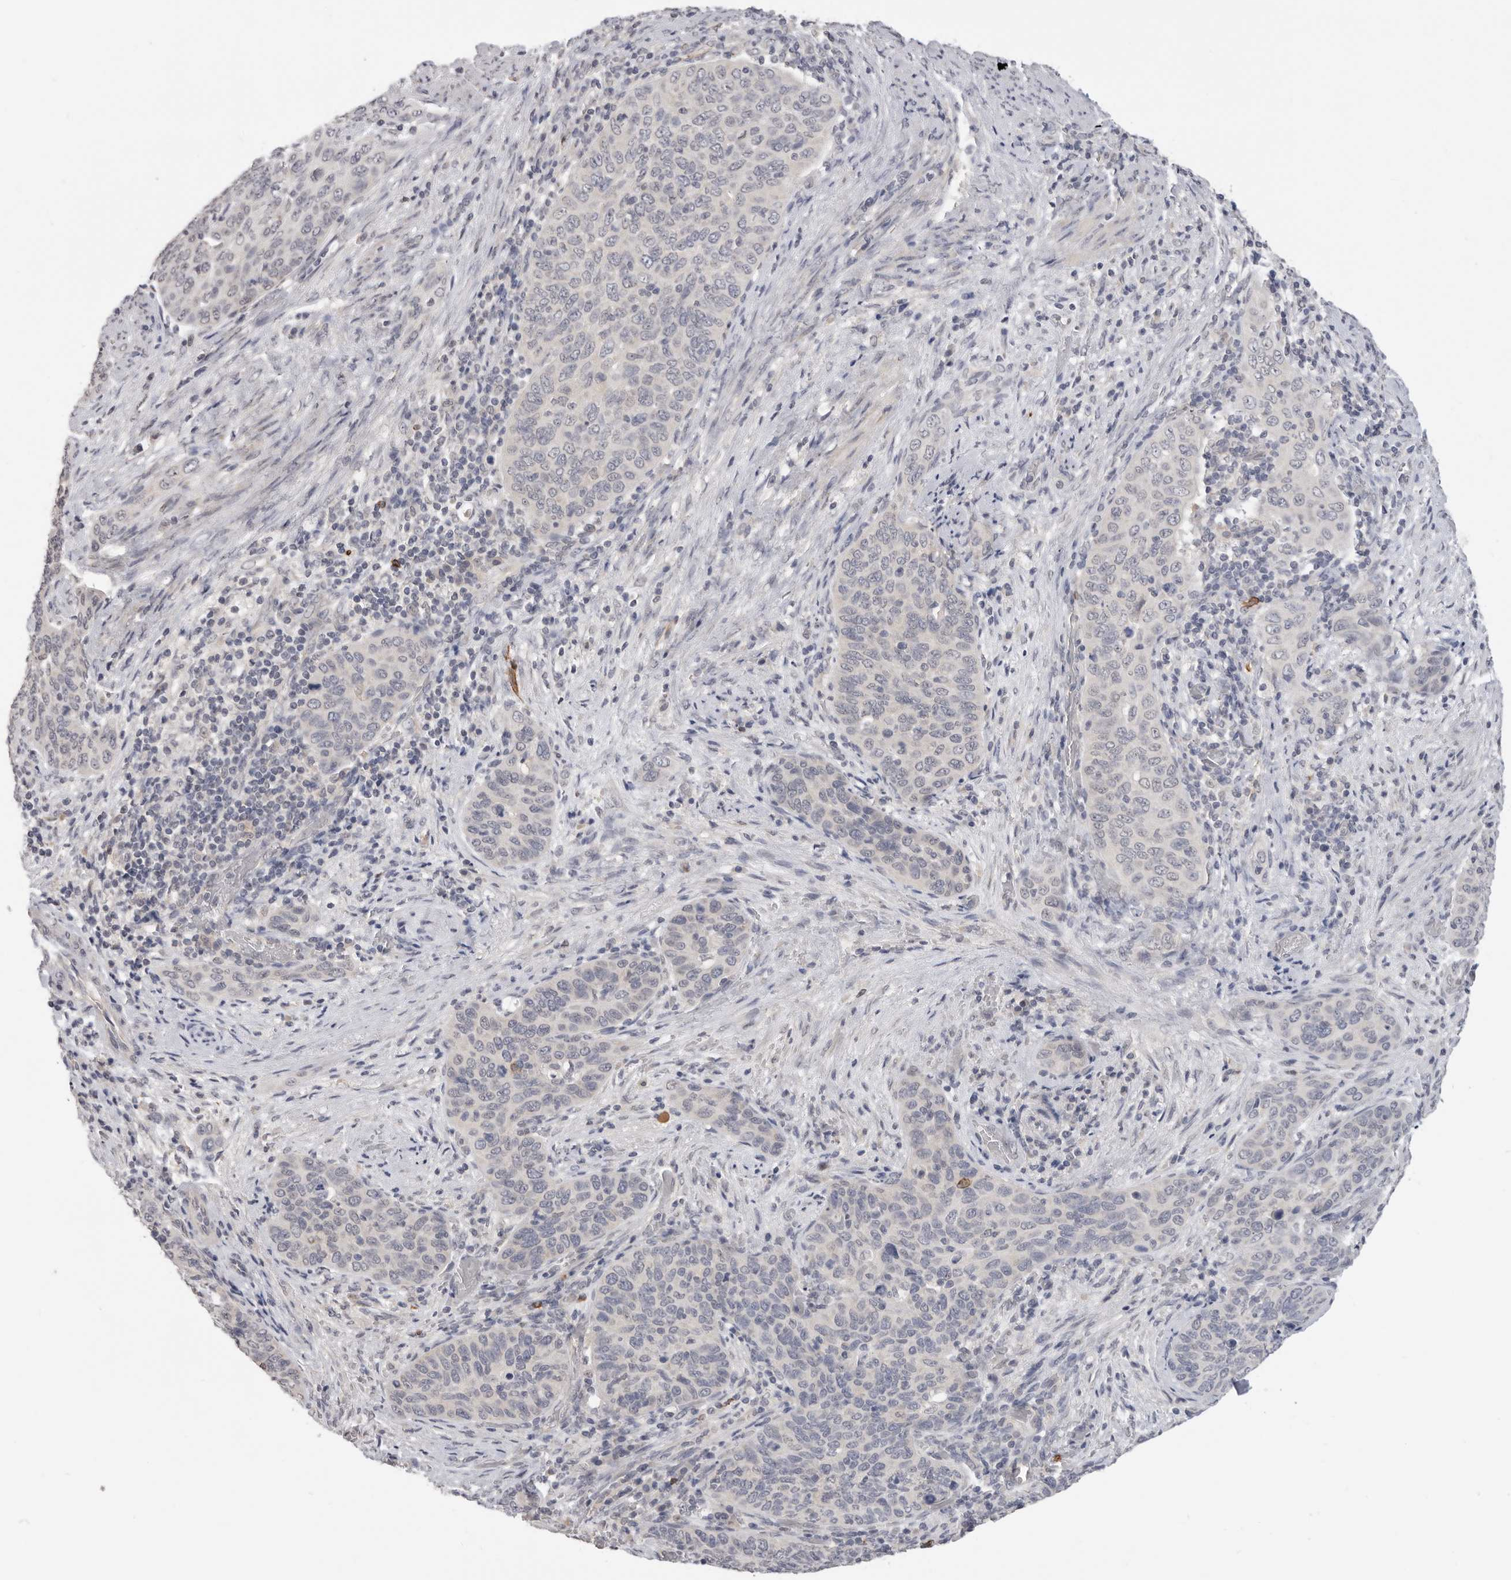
{"staining": {"intensity": "negative", "quantity": "none", "location": "none"}, "tissue": "cervical cancer", "cell_type": "Tumor cells", "image_type": "cancer", "snomed": [{"axis": "morphology", "description": "Squamous cell carcinoma, NOS"}, {"axis": "topography", "description": "Cervix"}], "caption": "High magnification brightfield microscopy of cervical cancer (squamous cell carcinoma) stained with DAB (brown) and counterstained with hematoxylin (blue): tumor cells show no significant expression.", "gene": "XIRP1", "patient": {"sex": "female", "age": 60}}